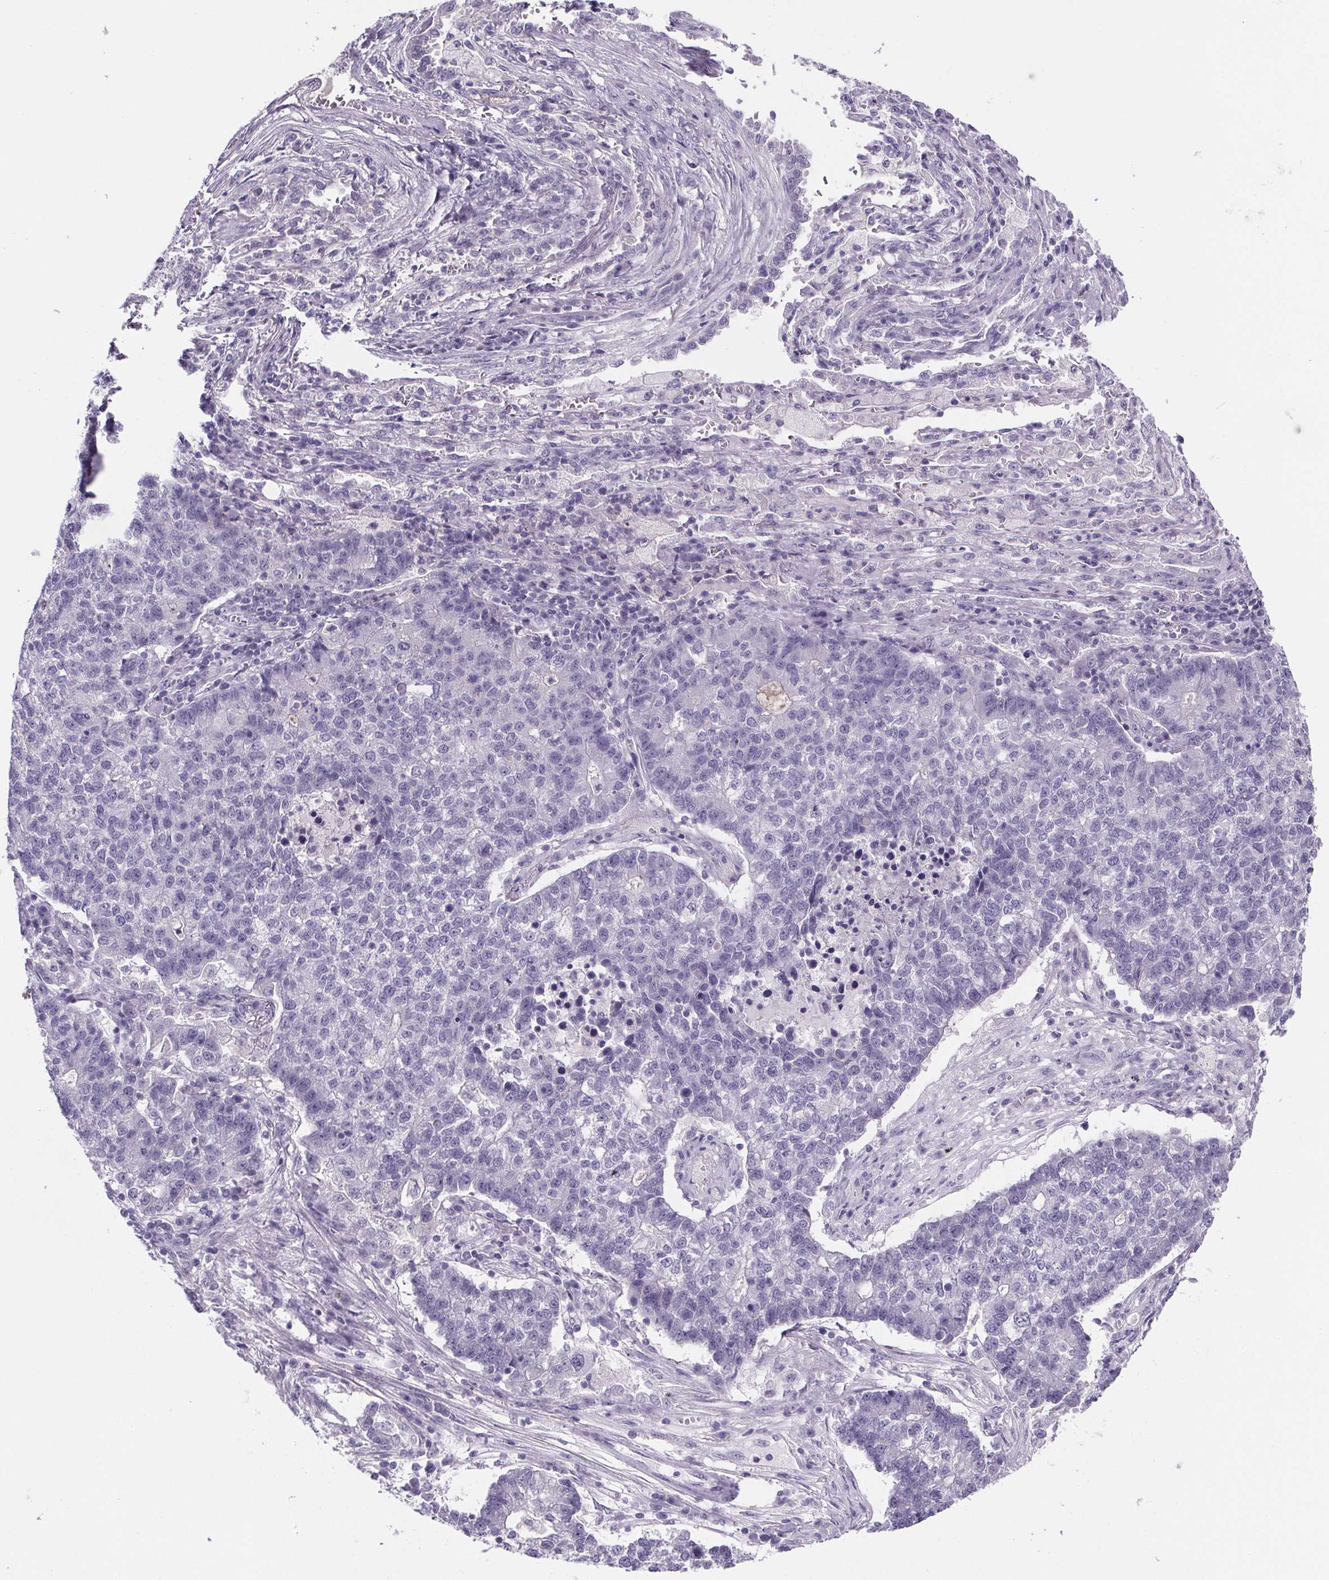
{"staining": {"intensity": "negative", "quantity": "none", "location": "none"}, "tissue": "lung cancer", "cell_type": "Tumor cells", "image_type": "cancer", "snomed": [{"axis": "morphology", "description": "Adenocarcinoma, NOS"}, {"axis": "topography", "description": "Lung"}], "caption": "An immunohistochemistry histopathology image of lung adenocarcinoma is shown. There is no staining in tumor cells of lung adenocarcinoma. (Stains: DAB (3,3'-diaminobenzidine) immunohistochemistry with hematoxylin counter stain, Microscopy: brightfield microscopy at high magnification).", "gene": "CUBN", "patient": {"sex": "male", "age": 57}}